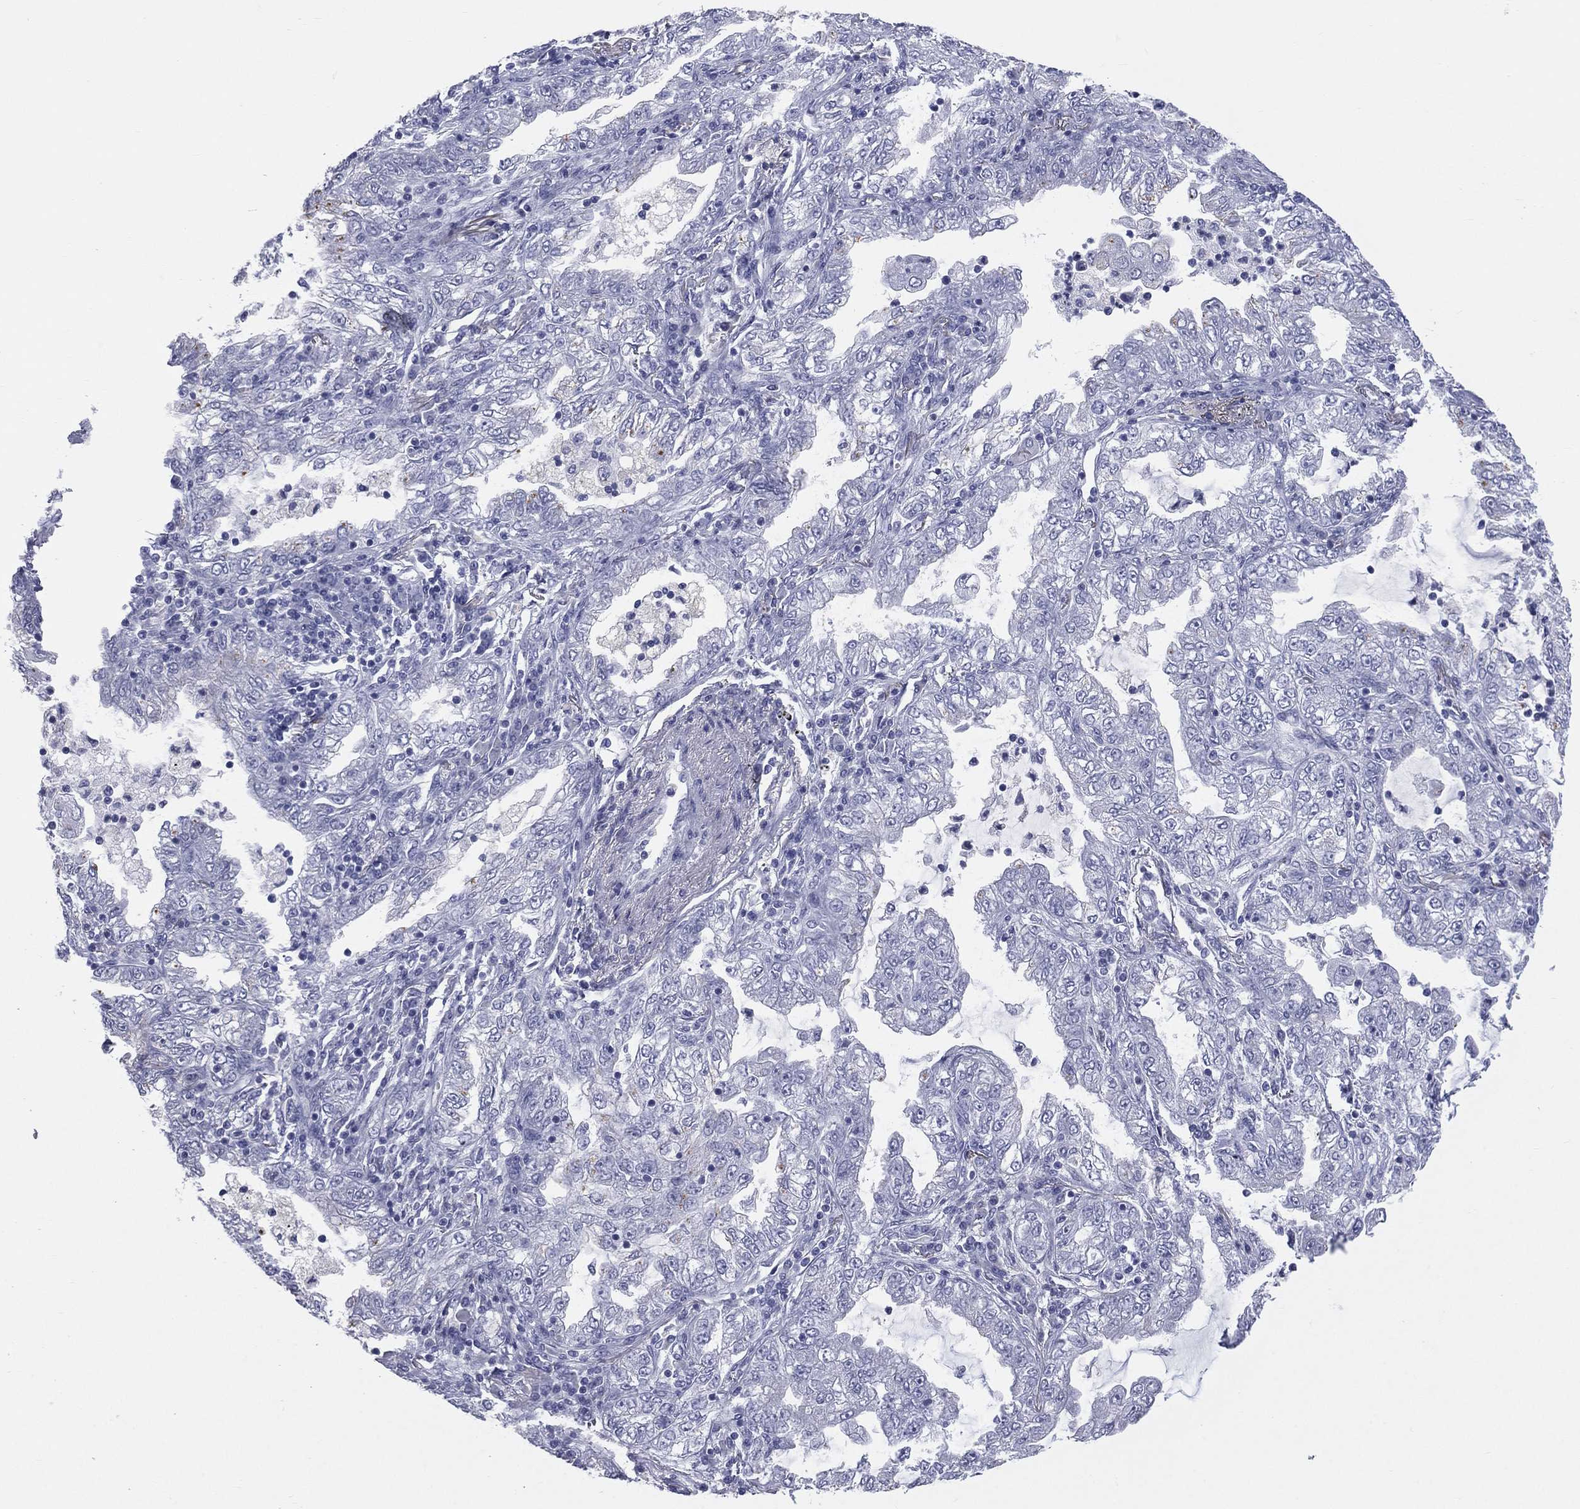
{"staining": {"intensity": "negative", "quantity": "none", "location": "none"}, "tissue": "lung cancer", "cell_type": "Tumor cells", "image_type": "cancer", "snomed": [{"axis": "morphology", "description": "Adenocarcinoma, NOS"}, {"axis": "topography", "description": "Lung"}], "caption": "High magnification brightfield microscopy of lung cancer (adenocarcinoma) stained with DAB (3,3'-diaminobenzidine) (brown) and counterstained with hematoxylin (blue): tumor cells show no significant positivity.", "gene": "MLN", "patient": {"sex": "female", "age": 73}}